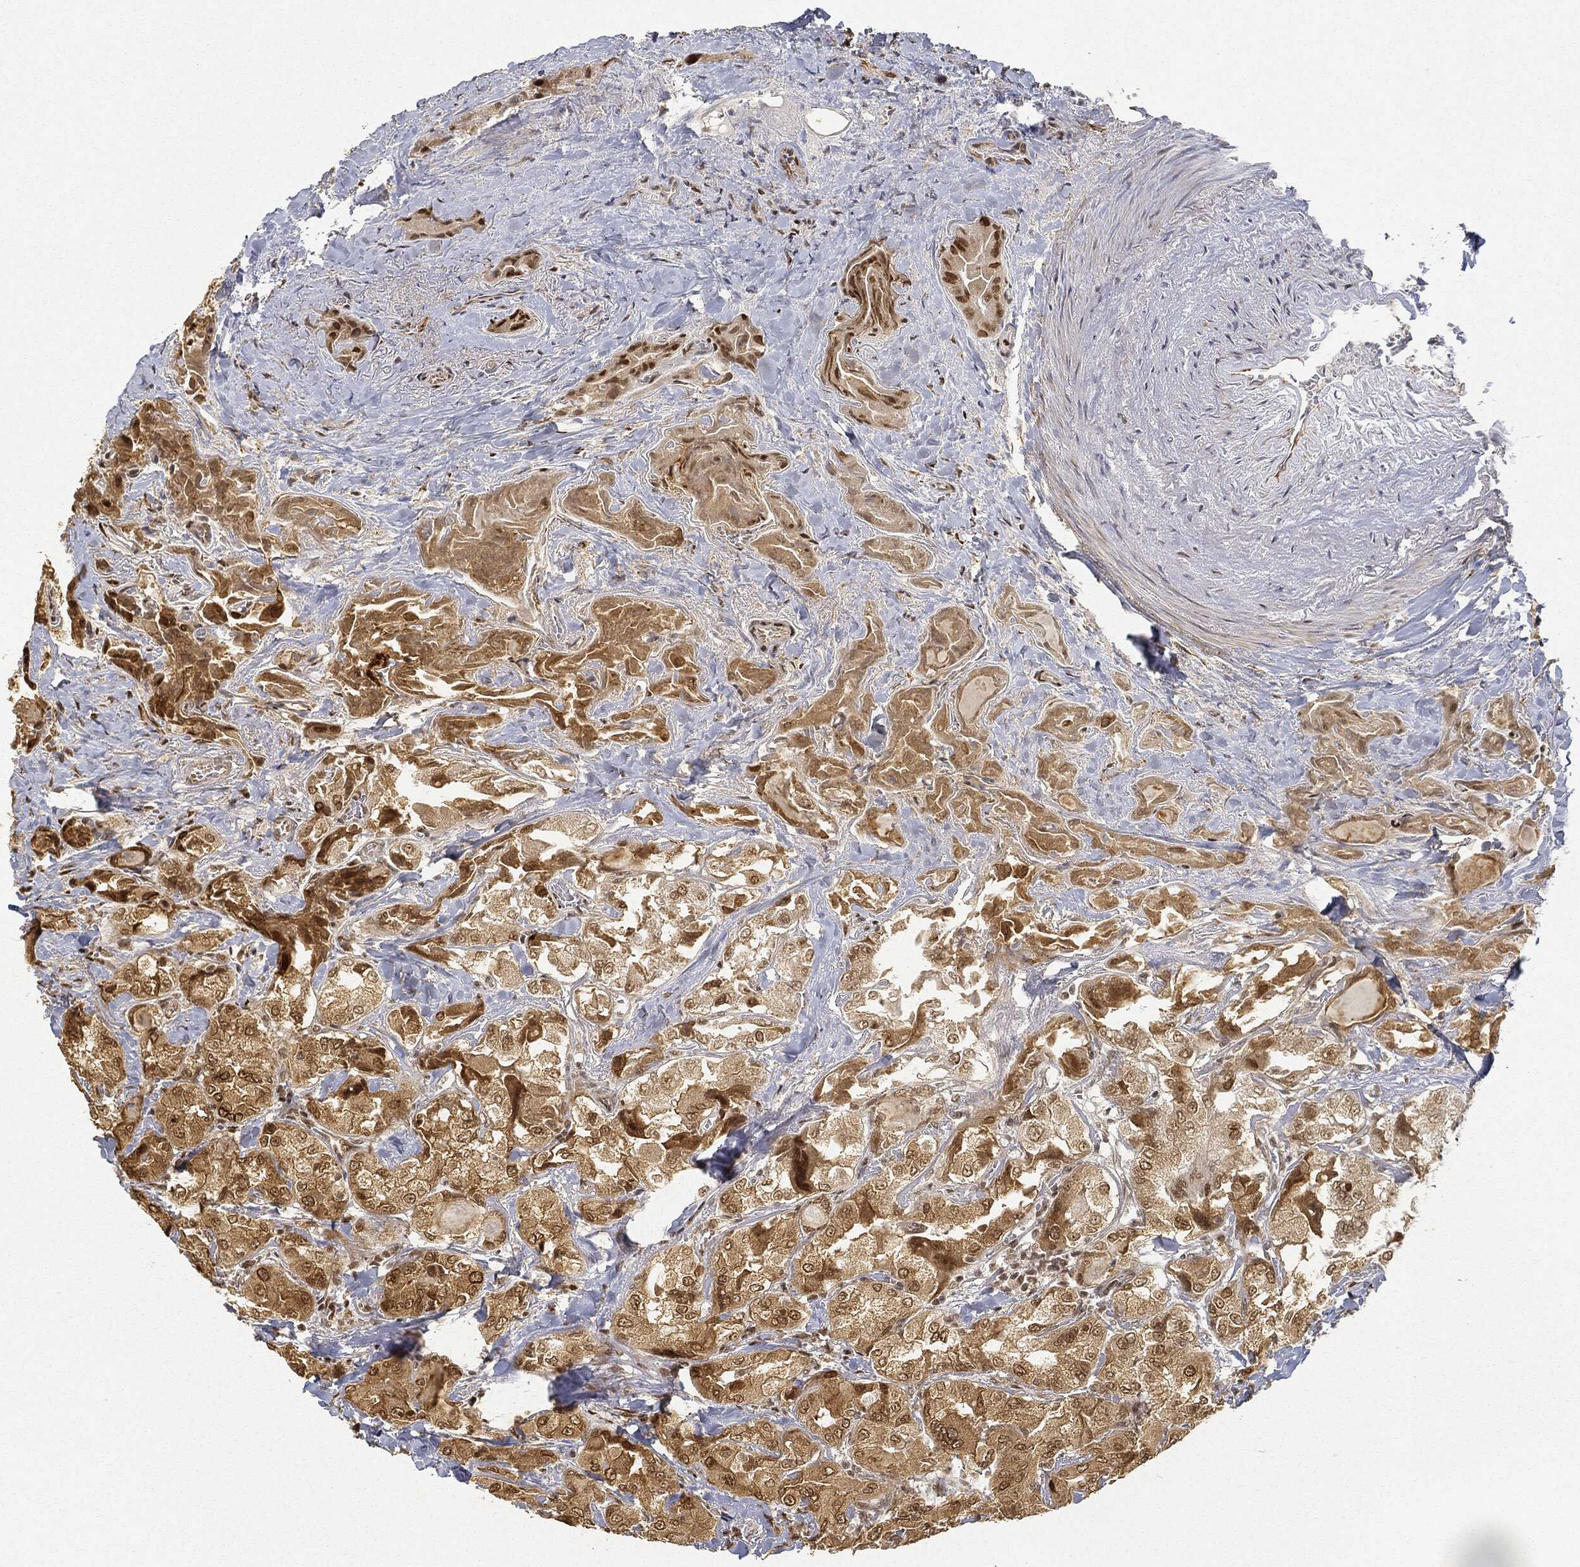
{"staining": {"intensity": "moderate", "quantity": "25%-75%", "location": "cytoplasmic/membranous,nuclear"}, "tissue": "thyroid cancer", "cell_type": "Tumor cells", "image_type": "cancer", "snomed": [{"axis": "morphology", "description": "Normal tissue, NOS"}, {"axis": "morphology", "description": "Papillary adenocarcinoma, NOS"}, {"axis": "topography", "description": "Thyroid gland"}], "caption": "Protein staining of thyroid cancer (papillary adenocarcinoma) tissue displays moderate cytoplasmic/membranous and nuclear positivity in about 25%-75% of tumor cells.", "gene": "CIB1", "patient": {"sex": "female", "age": 66}}